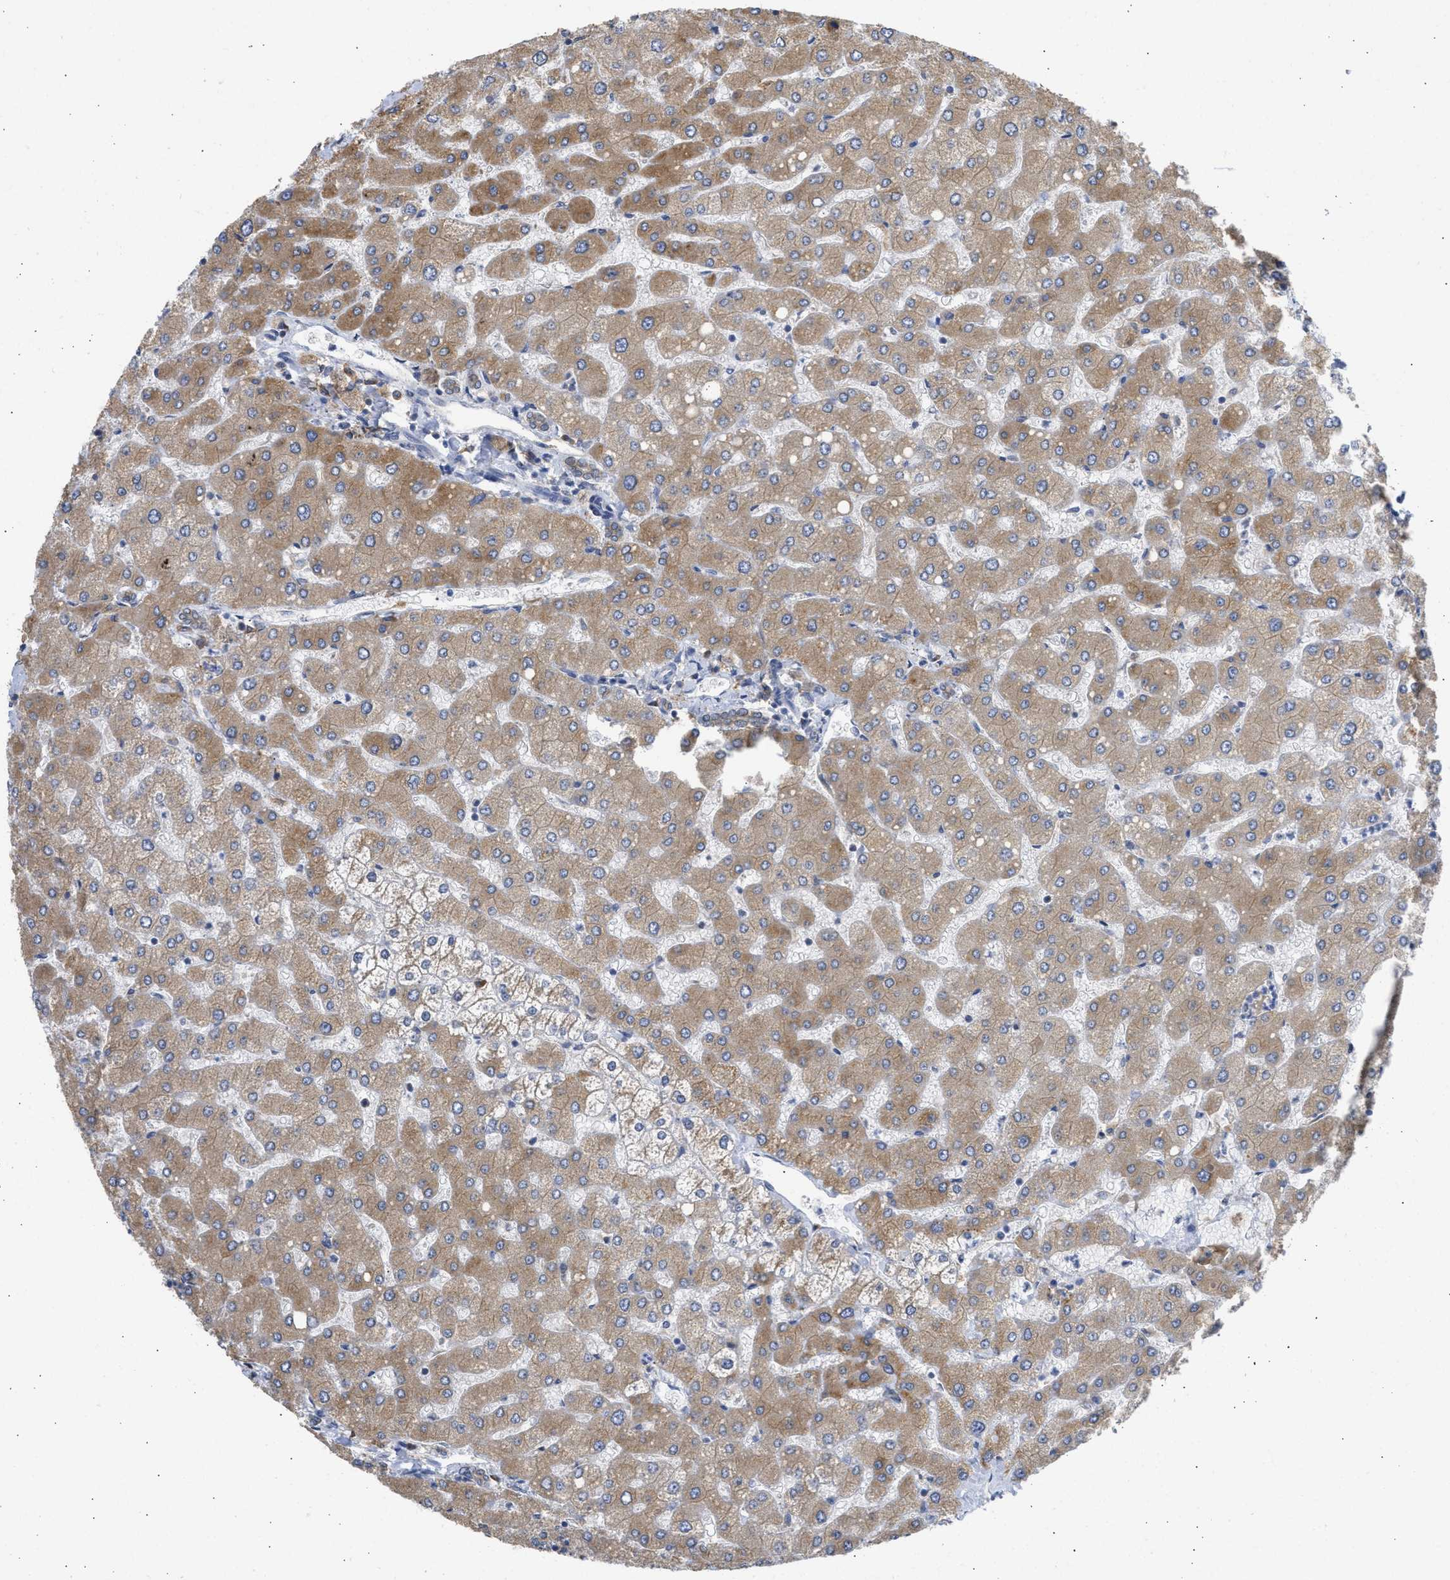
{"staining": {"intensity": "moderate", "quantity": "25%-75%", "location": "cytoplasmic/membranous"}, "tissue": "liver", "cell_type": "Cholangiocytes", "image_type": "normal", "snomed": [{"axis": "morphology", "description": "Normal tissue, NOS"}, {"axis": "topography", "description": "Liver"}], "caption": "Brown immunohistochemical staining in benign human liver exhibits moderate cytoplasmic/membranous positivity in approximately 25%-75% of cholangiocytes. (Stains: DAB in brown, nuclei in blue, Microscopy: brightfield microscopy at high magnification).", "gene": "TMED1", "patient": {"sex": "male", "age": 55}}